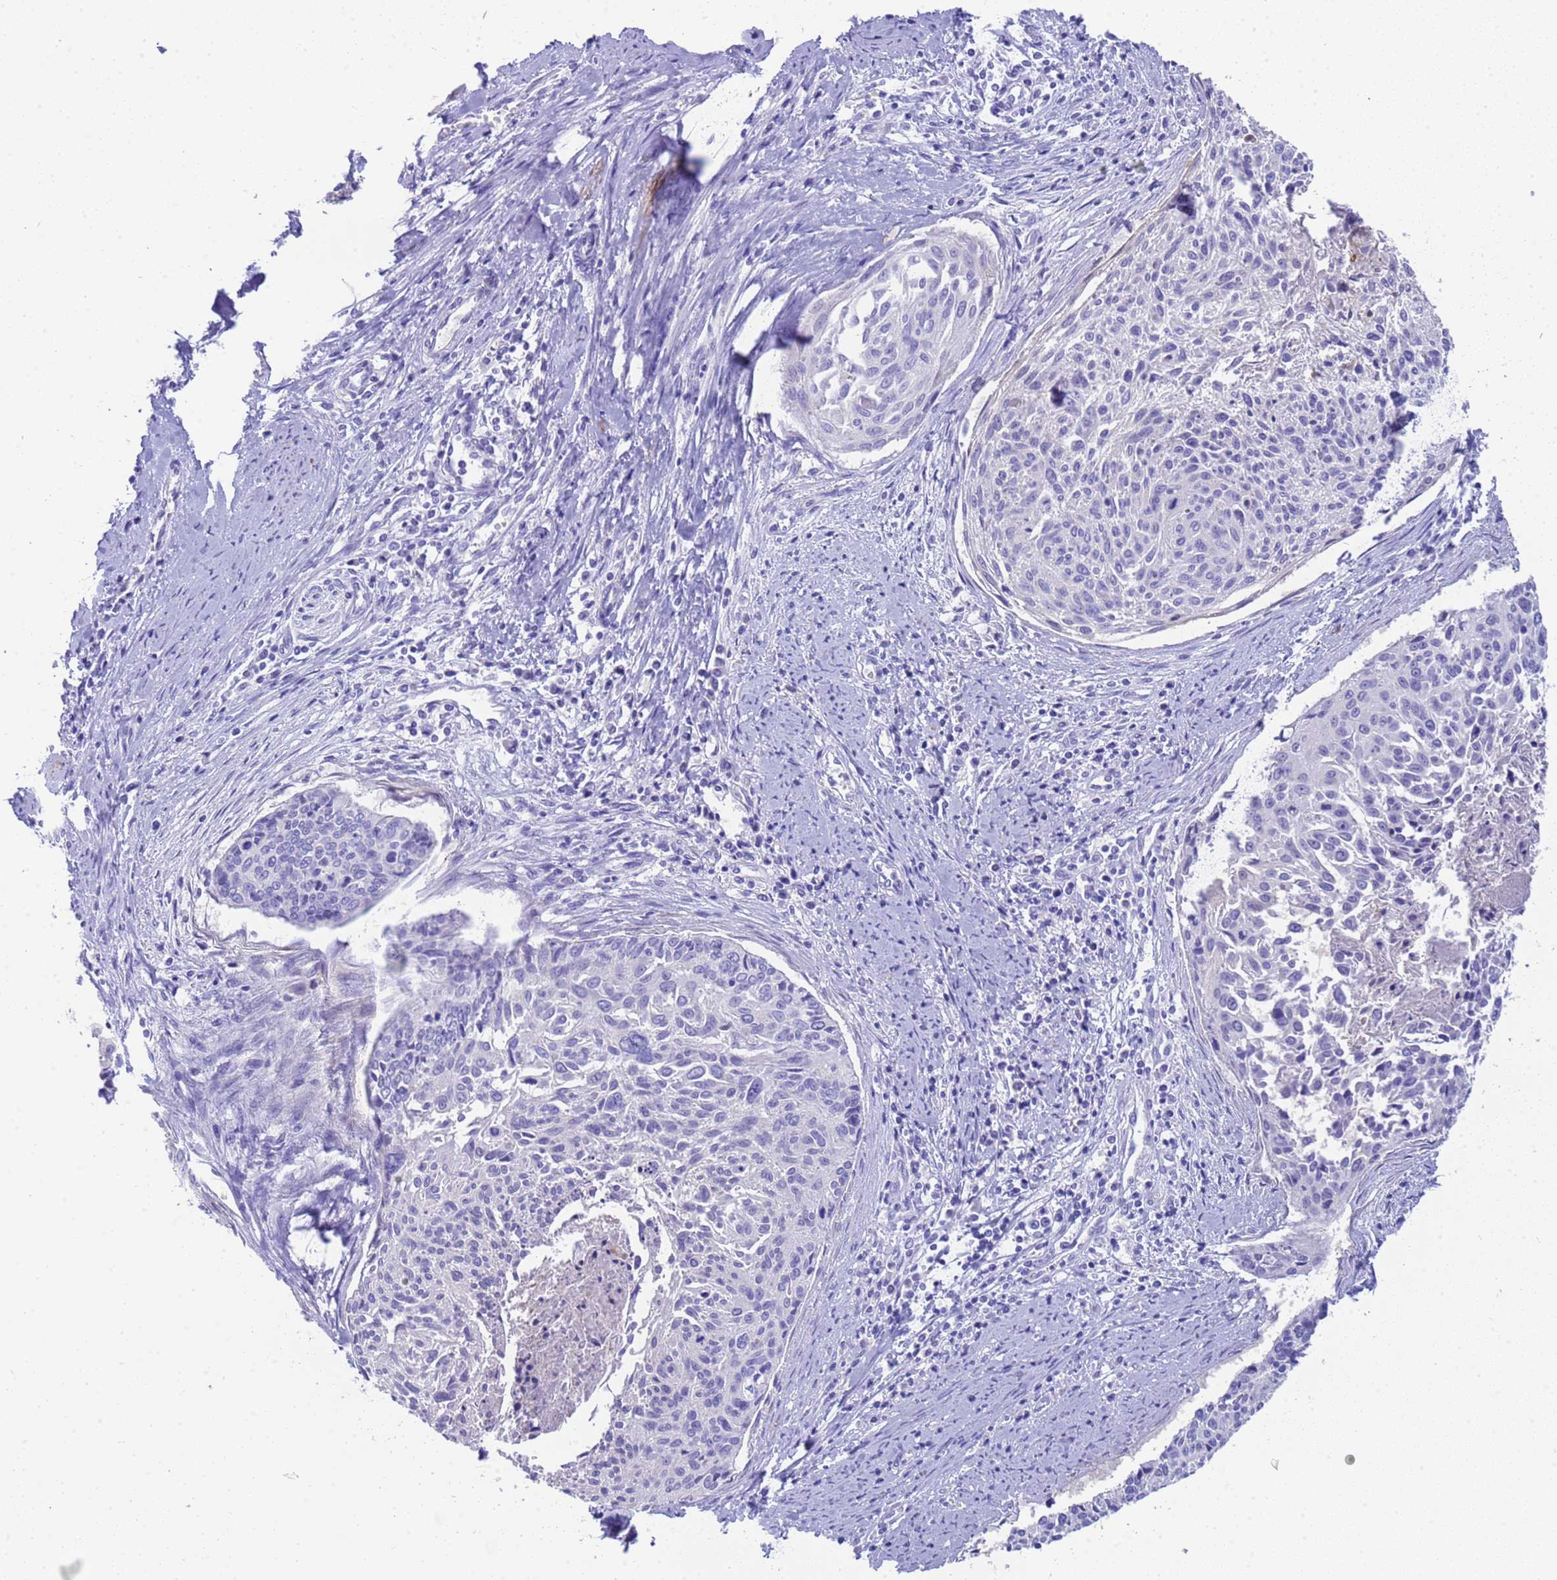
{"staining": {"intensity": "negative", "quantity": "none", "location": "none"}, "tissue": "cervical cancer", "cell_type": "Tumor cells", "image_type": "cancer", "snomed": [{"axis": "morphology", "description": "Squamous cell carcinoma, NOS"}, {"axis": "topography", "description": "Cervix"}], "caption": "Photomicrograph shows no significant protein staining in tumor cells of cervical cancer.", "gene": "USP38", "patient": {"sex": "female", "age": 55}}